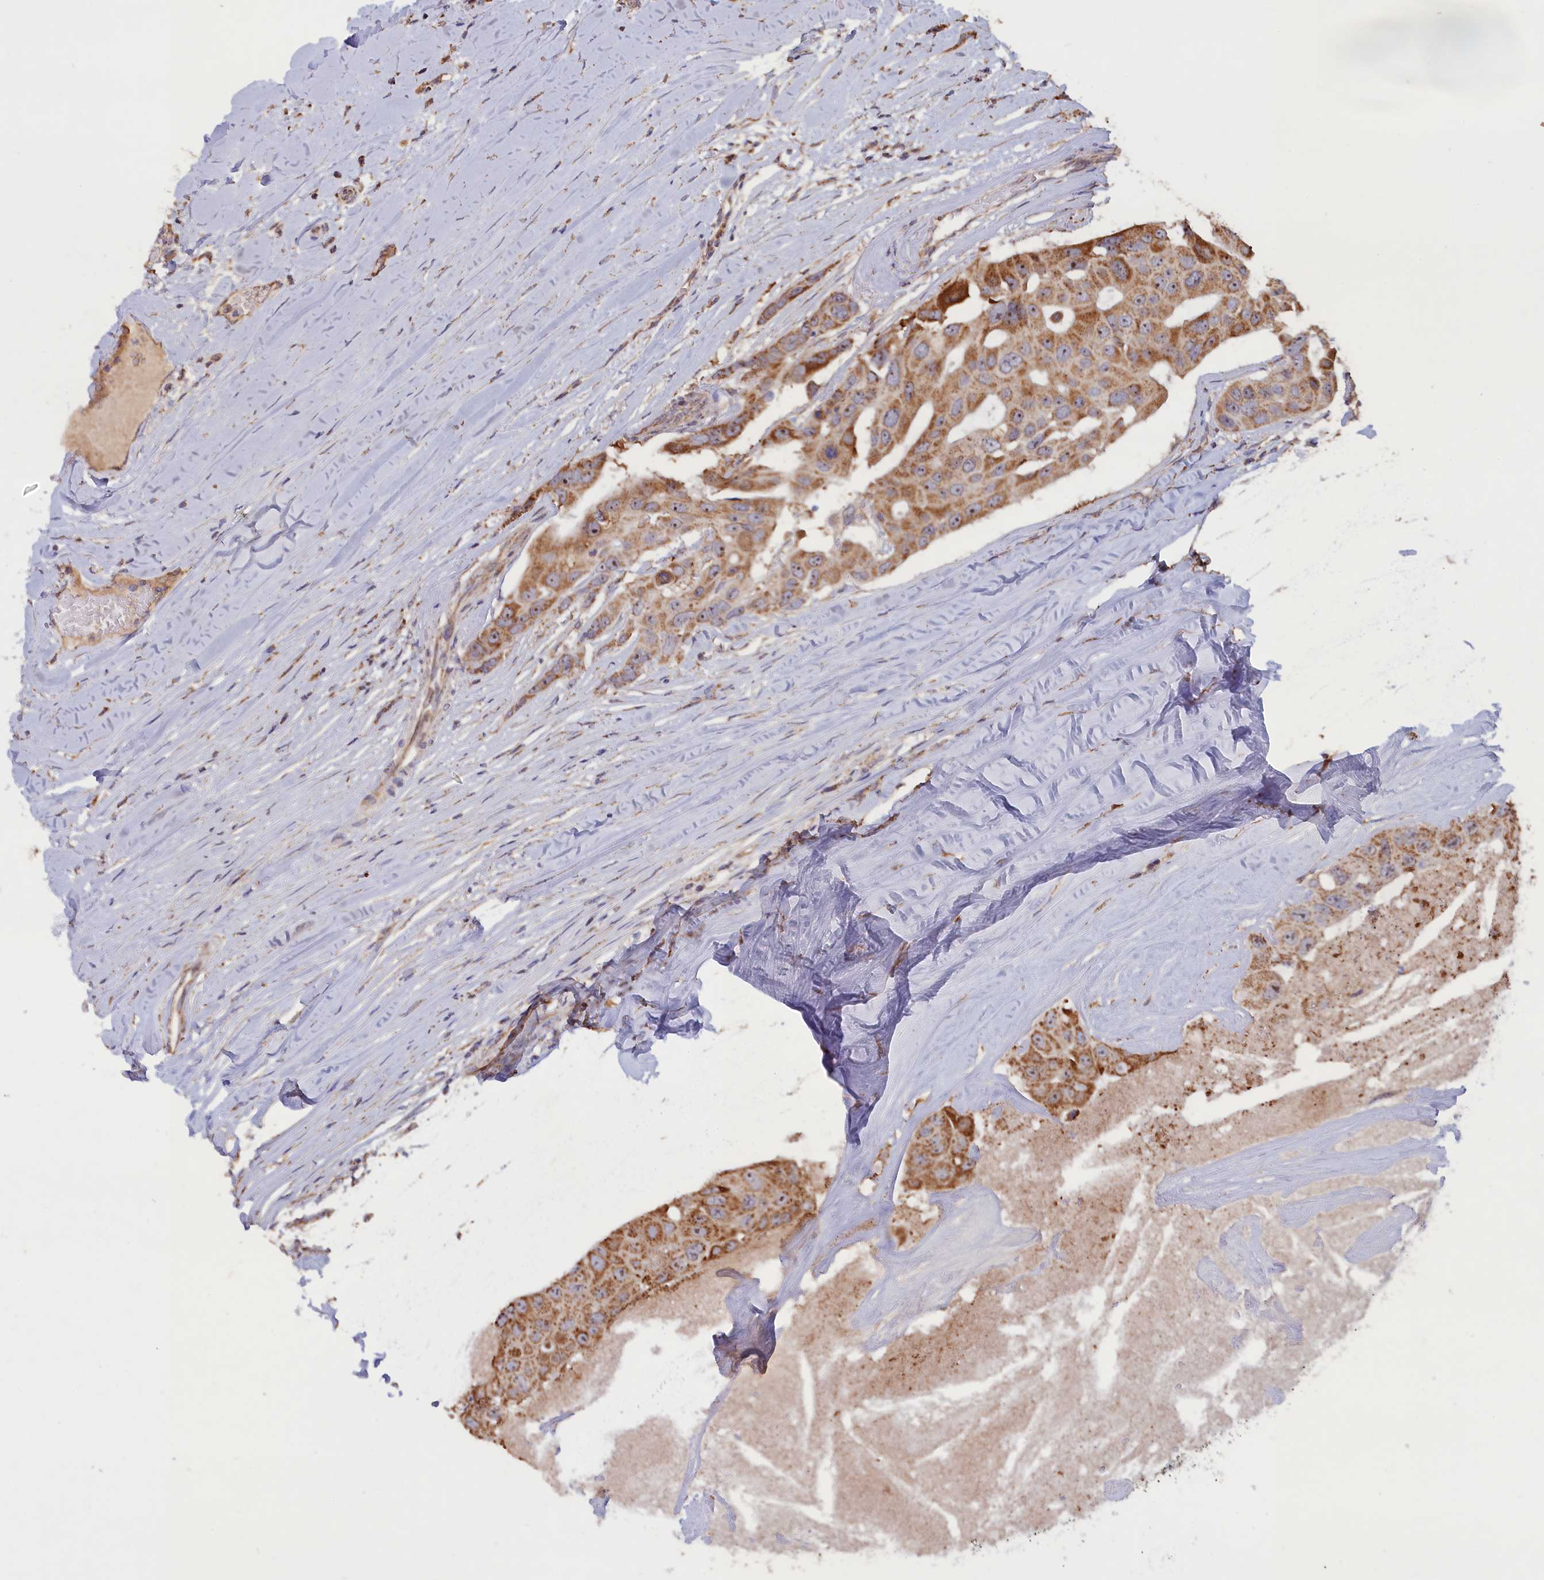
{"staining": {"intensity": "moderate", "quantity": ">75%", "location": "cytoplasmic/membranous,nuclear"}, "tissue": "head and neck cancer", "cell_type": "Tumor cells", "image_type": "cancer", "snomed": [{"axis": "morphology", "description": "Adenocarcinoma, NOS"}, {"axis": "morphology", "description": "Adenocarcinoma, metastatic, NOS"}, {"axis": "topography", "description": "Head-Neck"}], "caption": "Immunohistochemistry of head and neck metastatic adenocarcinoma shows medium levels of moderate cytoplasmic/membranous and nuclear expression in approximately >75% of tumor cells.", "gene": "ZNF816", "patient": {"sex": "male", "age": 75}}